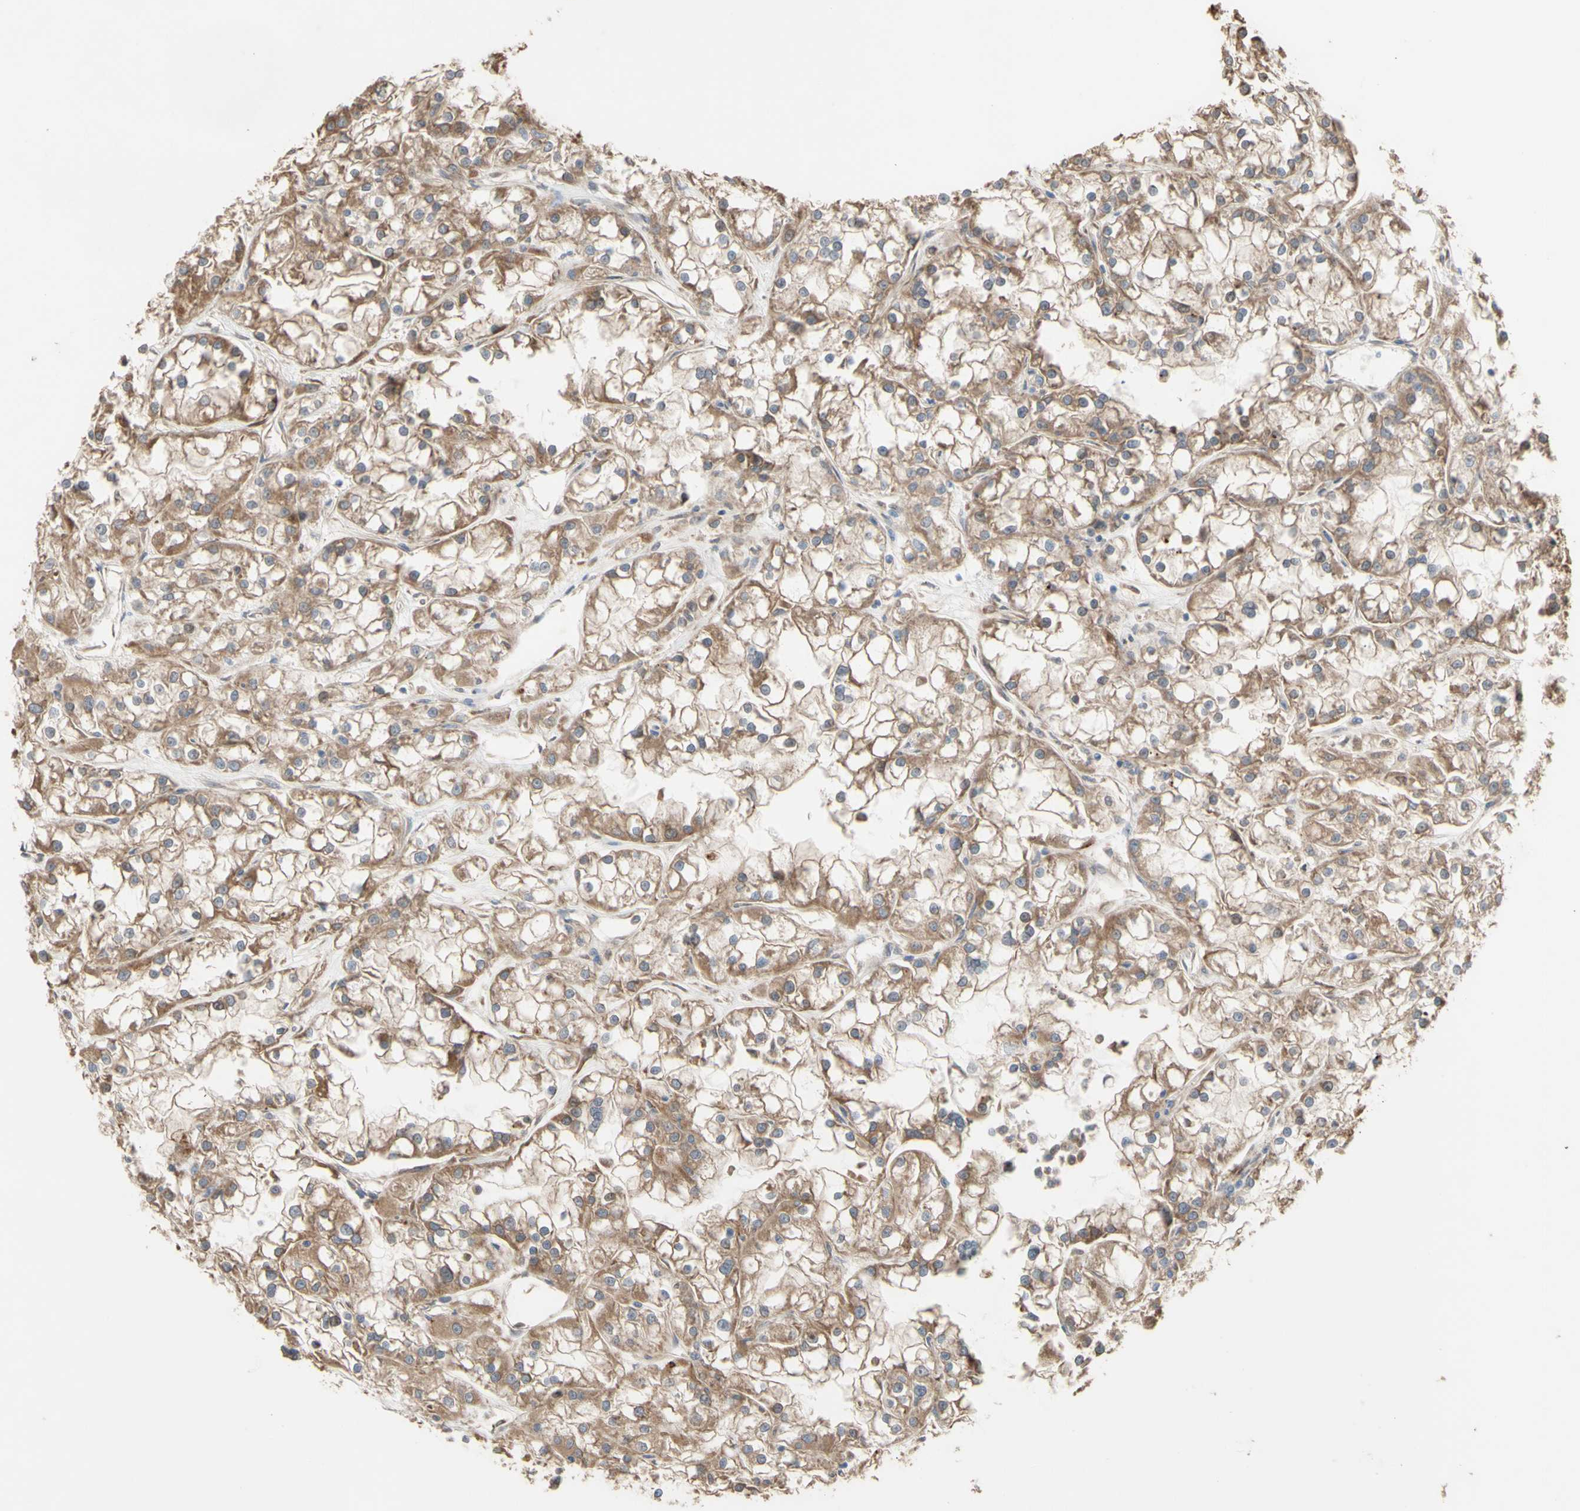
{"staining": {"intensity": "moderate", "quantity": ">75%", "location": "cytoplasmic/membranous"}, "tissue": "renal cancer", "cell_type": "Tumor cells", "image_type": "cancer", "snomed": [{"axis": "morphology", "description": "Adenocarcinoma, NOS"}, {"axis": "topography", "description": "Kidney"}], "caption": "Immunohistochemistry (IHC) histopathology image of renal adenocarcinoma stained for a protein (brown), which exhibits medium levels of moderate cytoplasmic/membranous expression in about >75% of tumor cells.", "gene": "NECTIN3", "patient": {"sex": "female", "age": 52}}